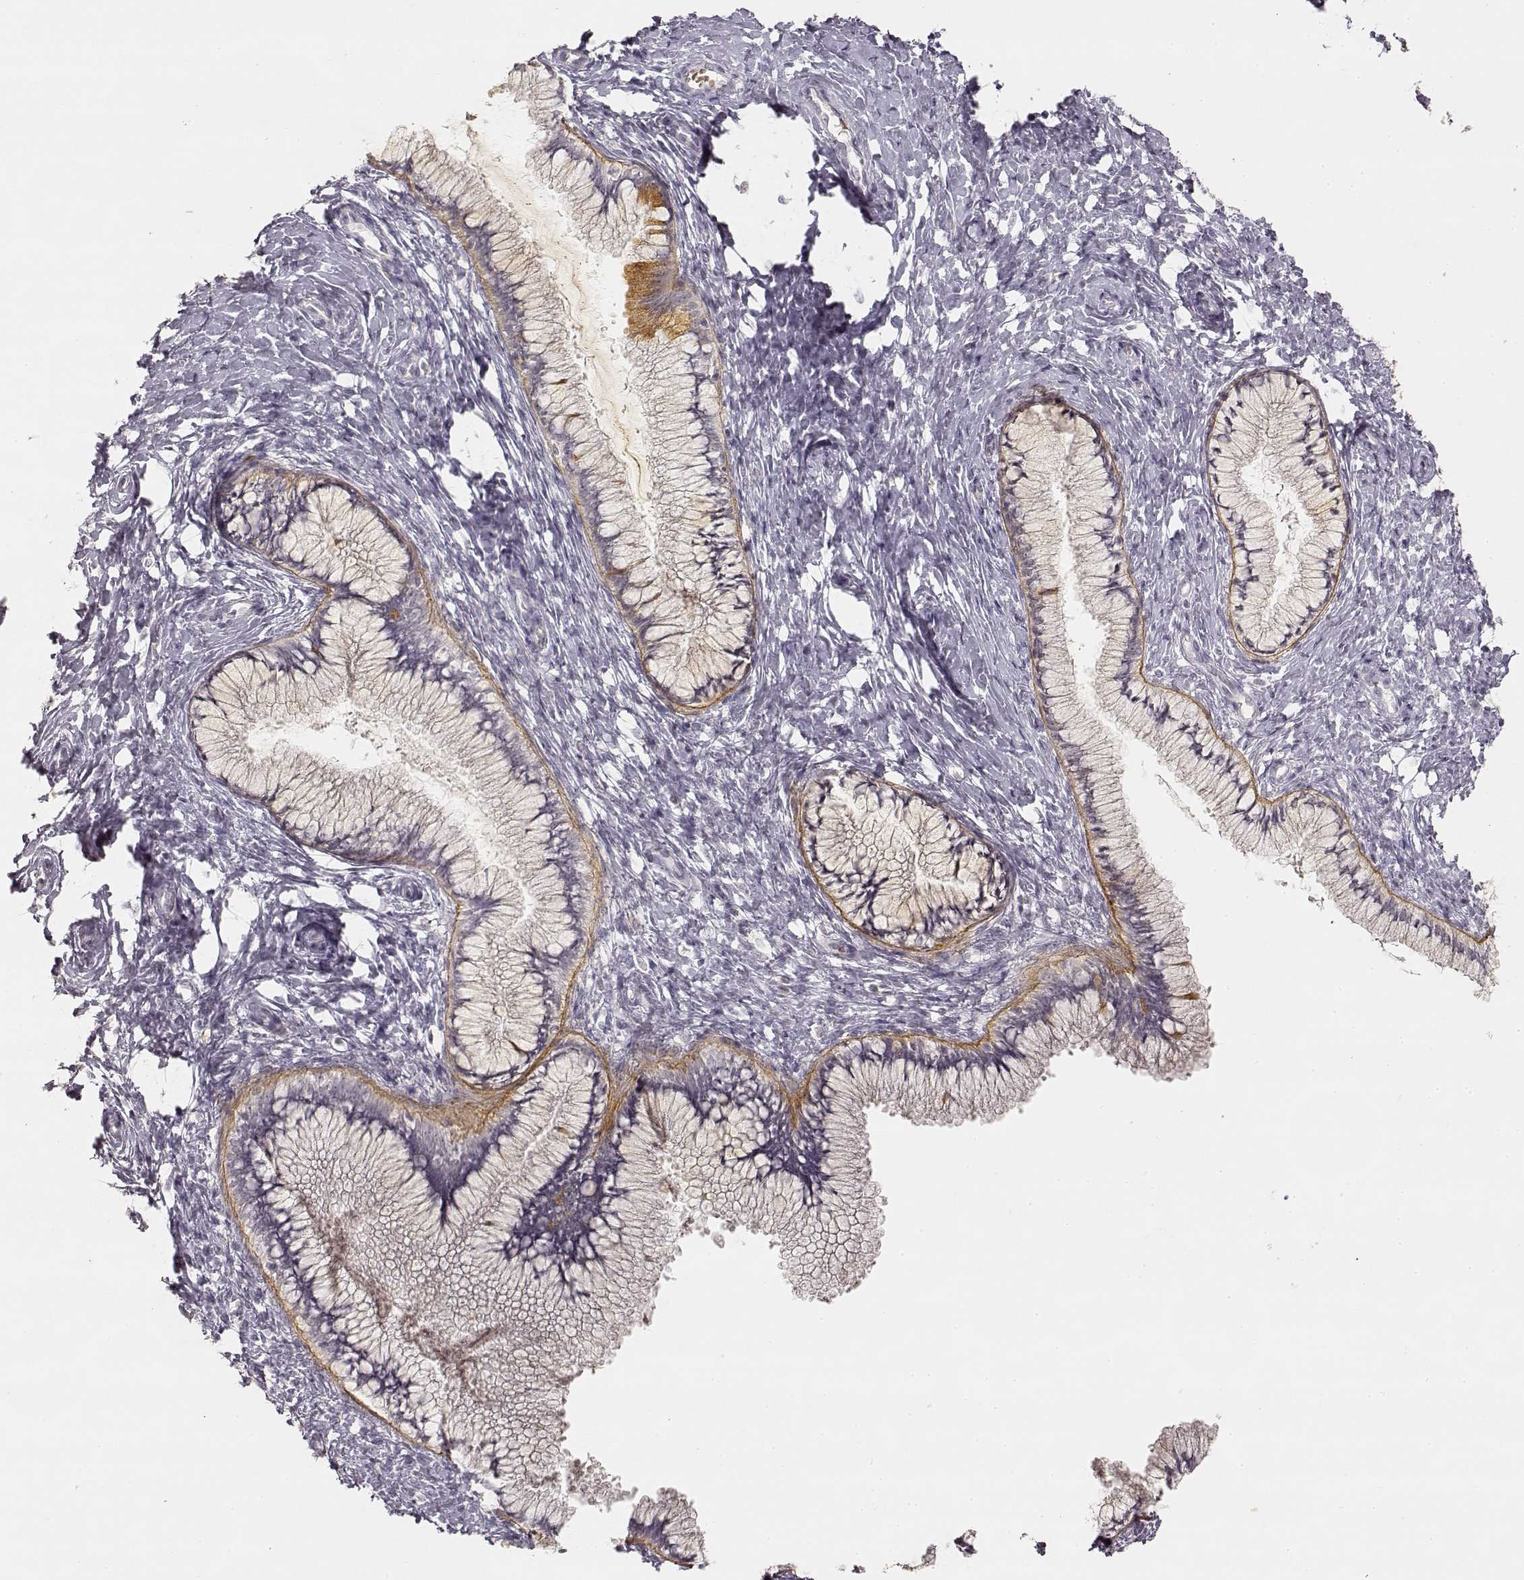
{"staining": {"intensity": "negative", "quantity": "none", "location": "none"}, "tissue": "cervix", "cell_type": "Glandular cells", "image_type": "normal", "snomed": [{"axis": "morphology", "description": "Normal tissue, NOS"}, {"axis": "topography", "description": "Cervix"}], "caption": "A high-resolution histopathology image shows immunohistochemistry staining of unremarkable cervix, which shows no significant positivity in glandular cells.", "gene": "LAMC2", "patient": {"sex": "female", "age": 37}}